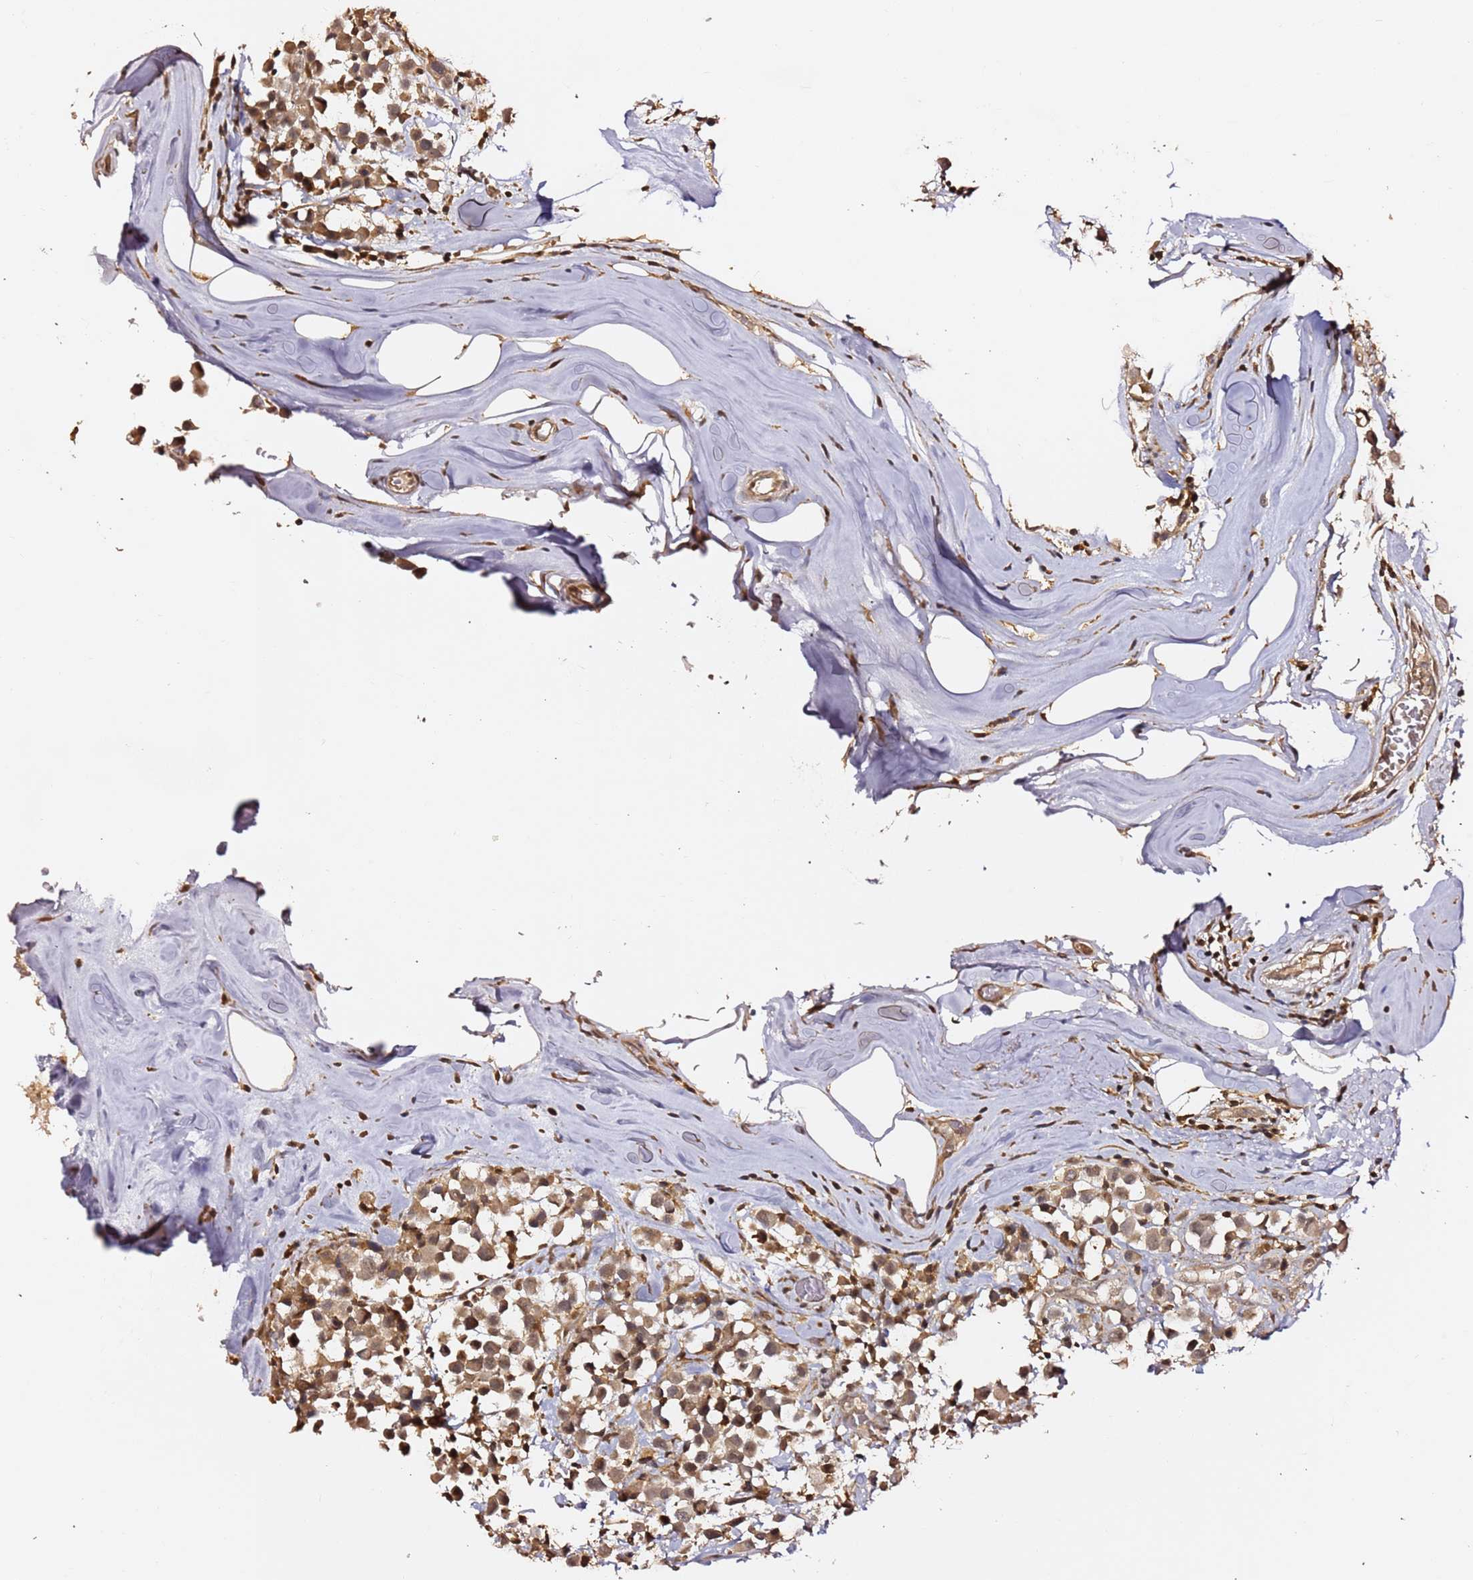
{"staining": {"intensity": "moderate", "quantity": ">75%", "location": "cytoplasmic/membranous"}, "tissue": "breast cancer", "cell_type": "Tumor cells", "image_type": "cancer", "snomed": [{"axis": "morphology", "description": "Duct carcinoma"}, {"axis": "topography", "description": "Breast"}], "caption": "Immunohistochemical staining of breast invasive ductal carcinoma shows medium levels of moderate cytoplasmic/membranous expression in about >75% of tumor cells.", "gene": "OR5V1", "patient": {"sex": "female", "age": 61}}